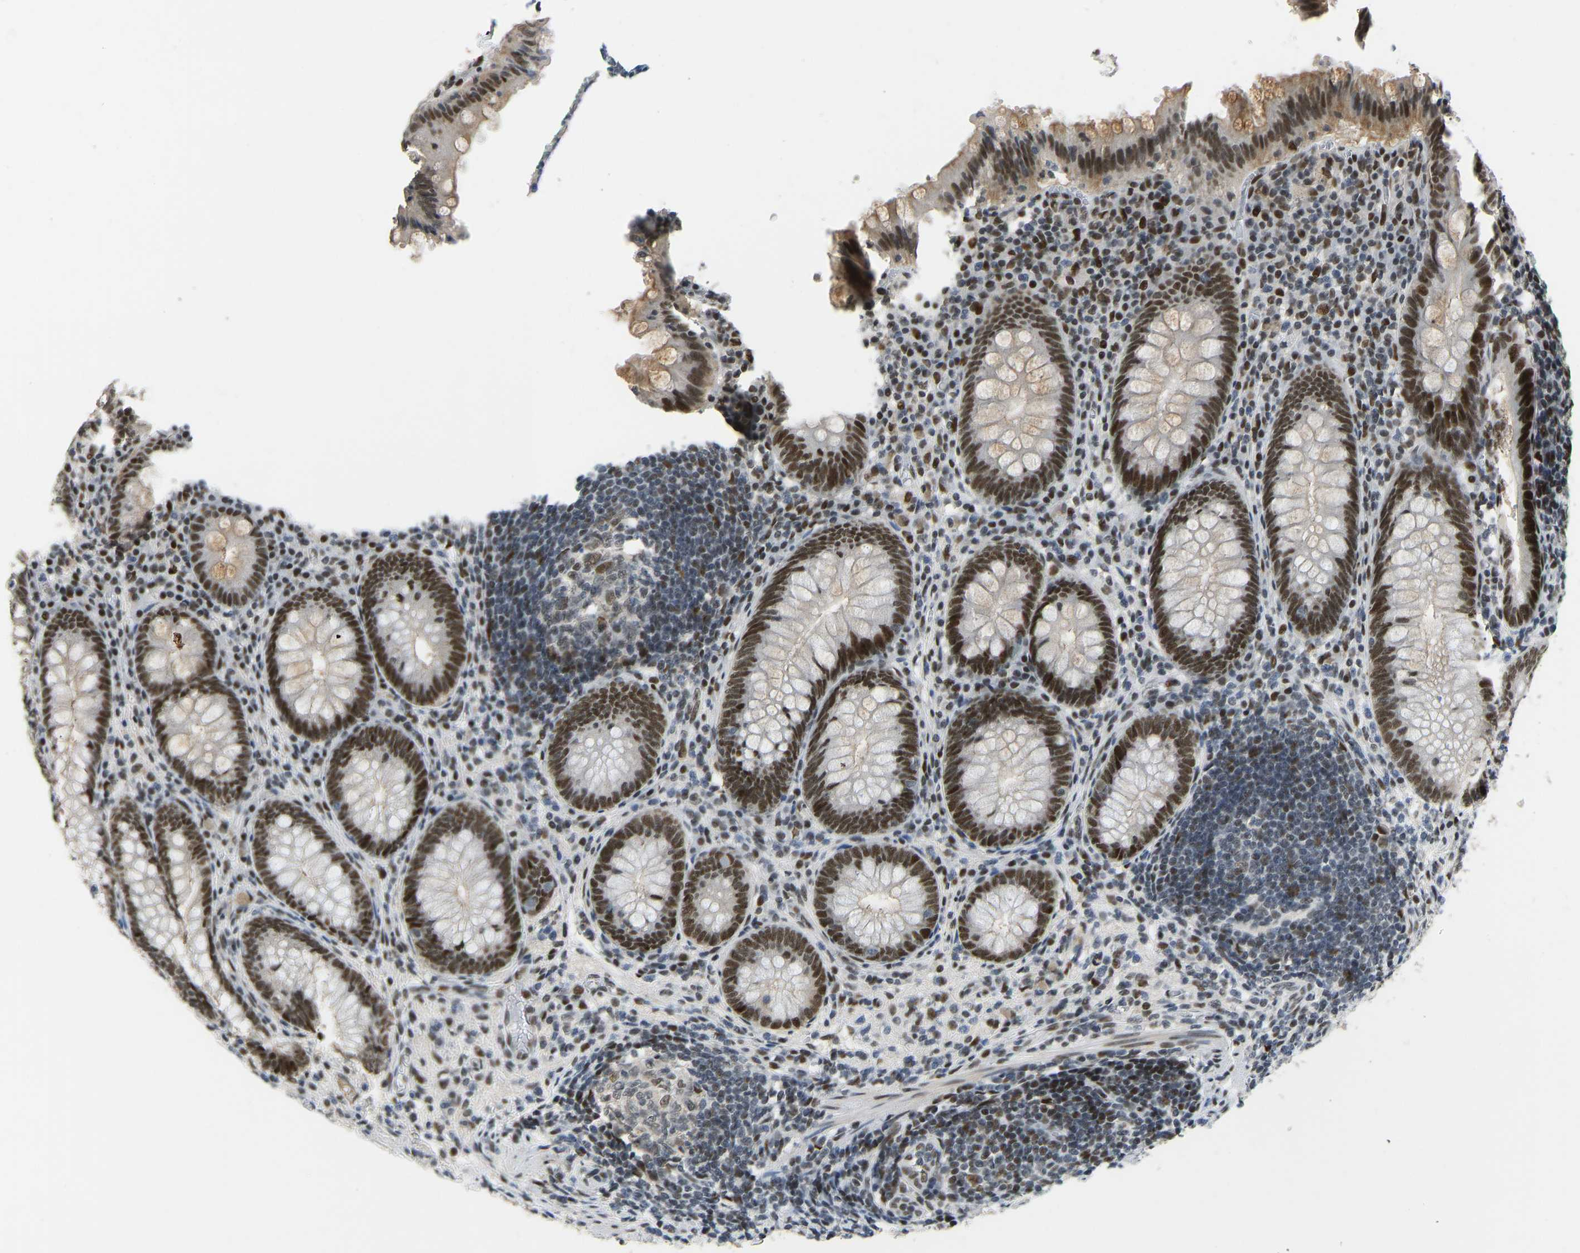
{"staining": {"intensity": "strong", "quantity": ">75%", "location": "cytoplasmic/membranous,nuclear"}, "tissue": "appendix", "cell_type": "Glandular cells", "image_type": "normal", "snomed": [{"axis": "morphology", "description": "Normal tissue, NOS"}, {"axis": "topography", "description": "Appendix"}], "caption": "Appendix stained with a protein marker demonstrates strong staining in glandular cells.", "gene": "FOXK1", "patient": {"sex": "male", "age": 56}}